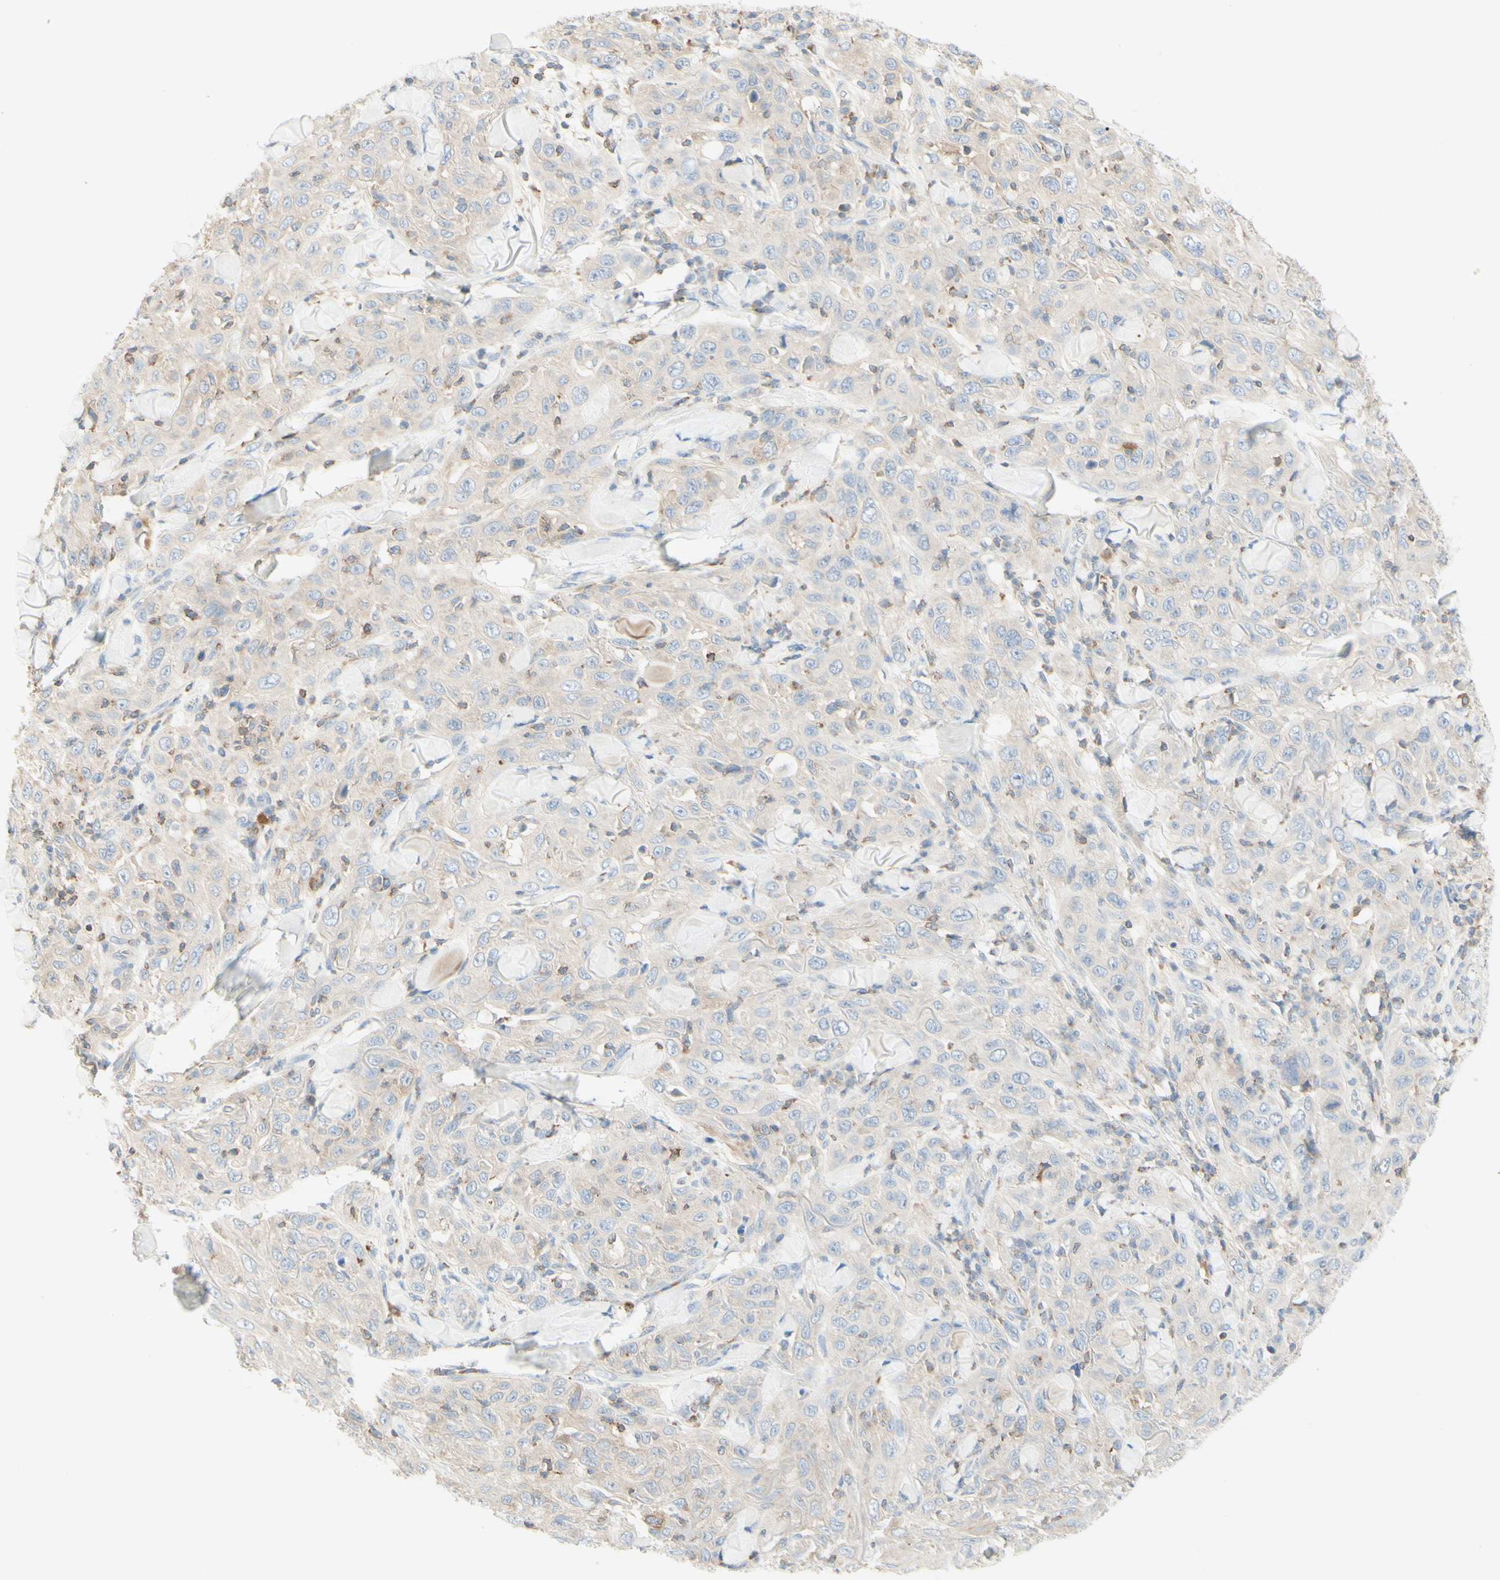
{"staining": {"intensity": "weak", "quantity": "<25%", "location": "cytoplasmic/membranous"}, "tissue": "skin cancer", "cell_type": "Tumor cells", "image_type": "cancer", "snomed": [{"axis": "morphology", "description": "Squamous cell carcinoma, NOS"}, {"axis": "topography", "description": "Skin"}], "caption": "Human skin squamous cell carcinoma stained for a protein using IHC shows no positivity in tumor cells.", "gene": "MTM1", "patient": {"sex": "female", "age": 88}}